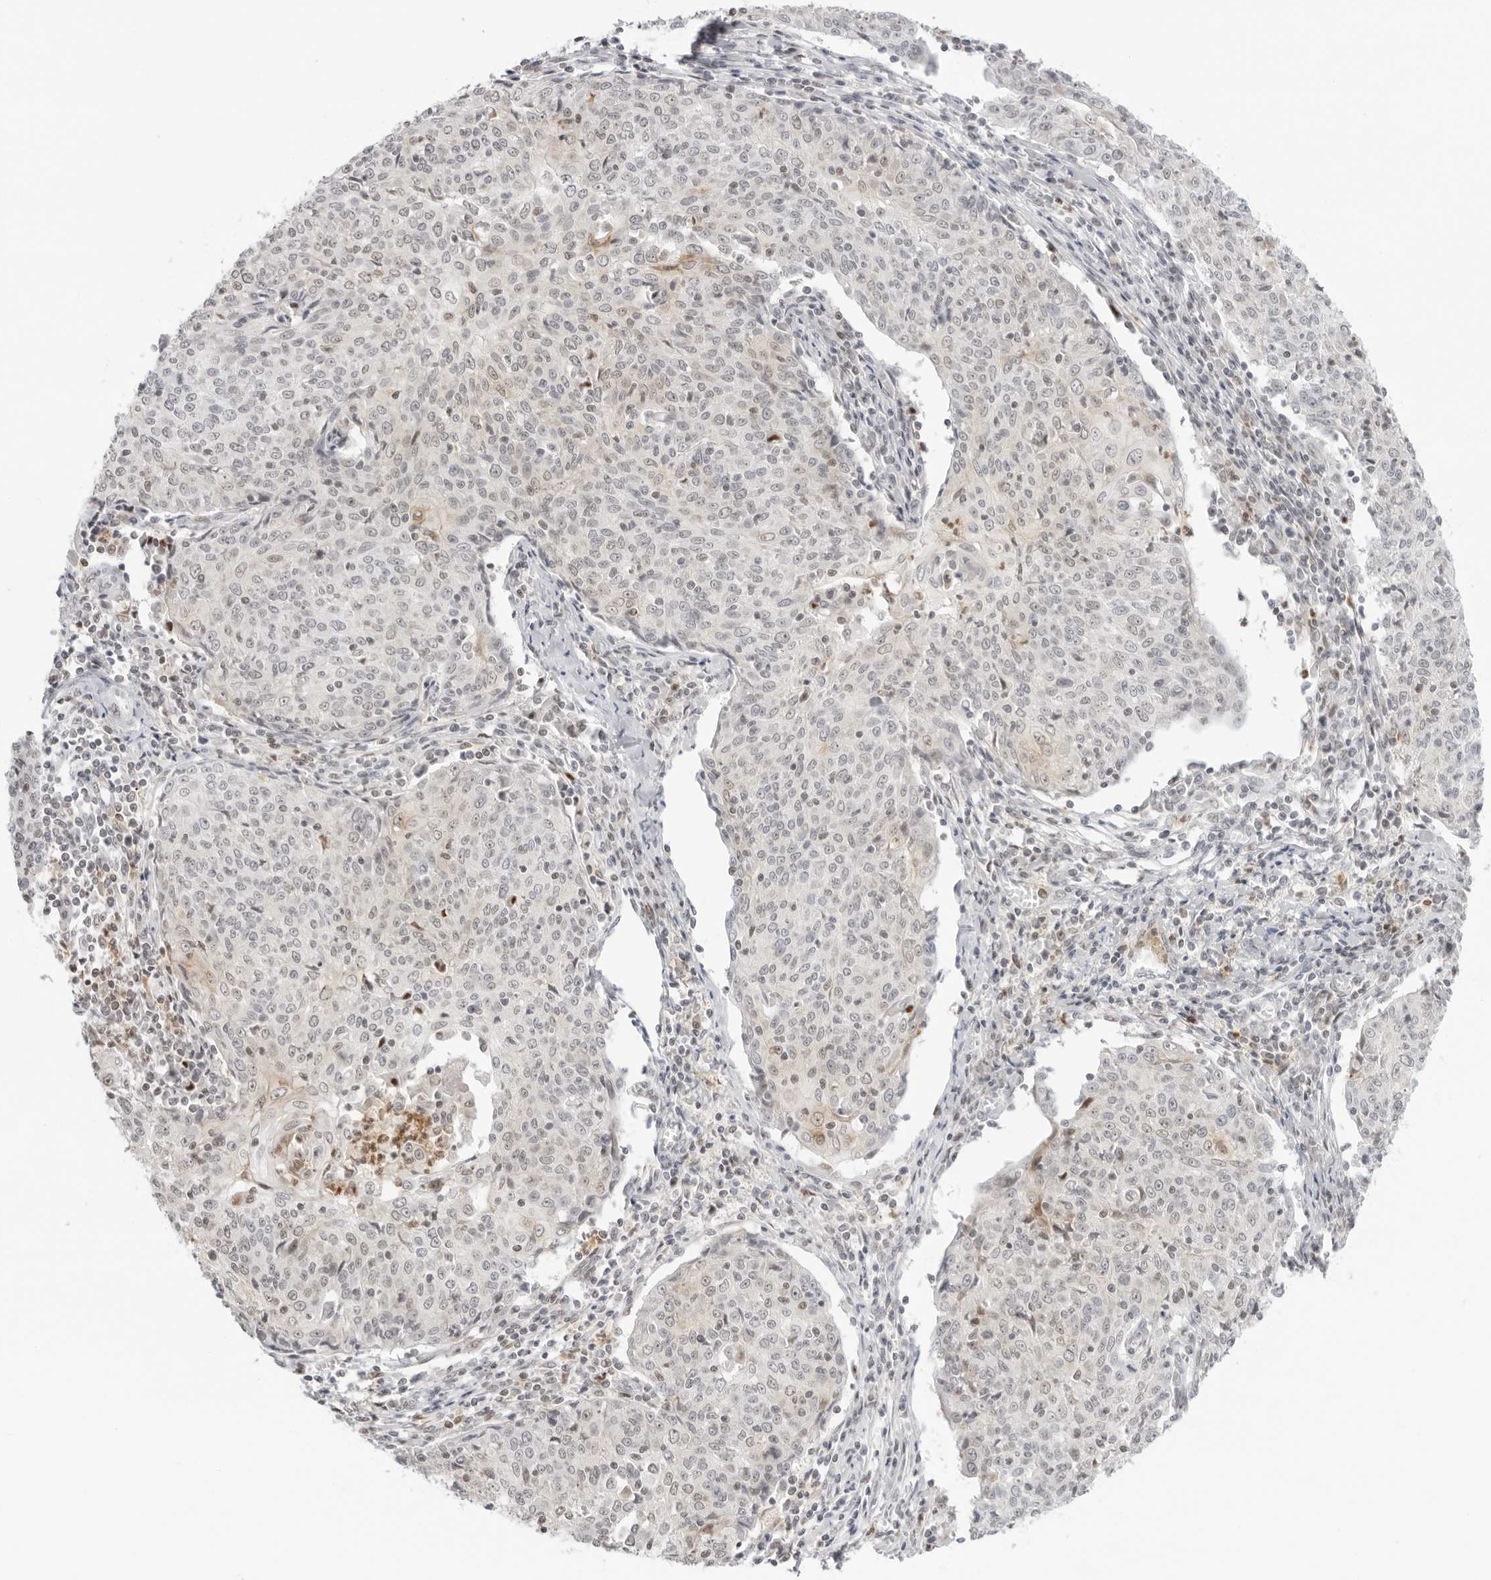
{"staining": {"intensity": "weak", "quantity": "<25%", "location": "nuclear"}, "tissue": "cervical cancer", "cell_type": "Tumor cells", "image_type": "cancer", "snomed": [{"axis": "morphology", "description": "Squamous cell carcinoma, NOS"}, {"axis": "topography", "description": "Cervix"}], "caption": "IHC of squamous cell carcinoma (cervical) reveals no expression in tumor cells.", "gene": "RNF146", "patient": {"sex": "female", "age": 48}}